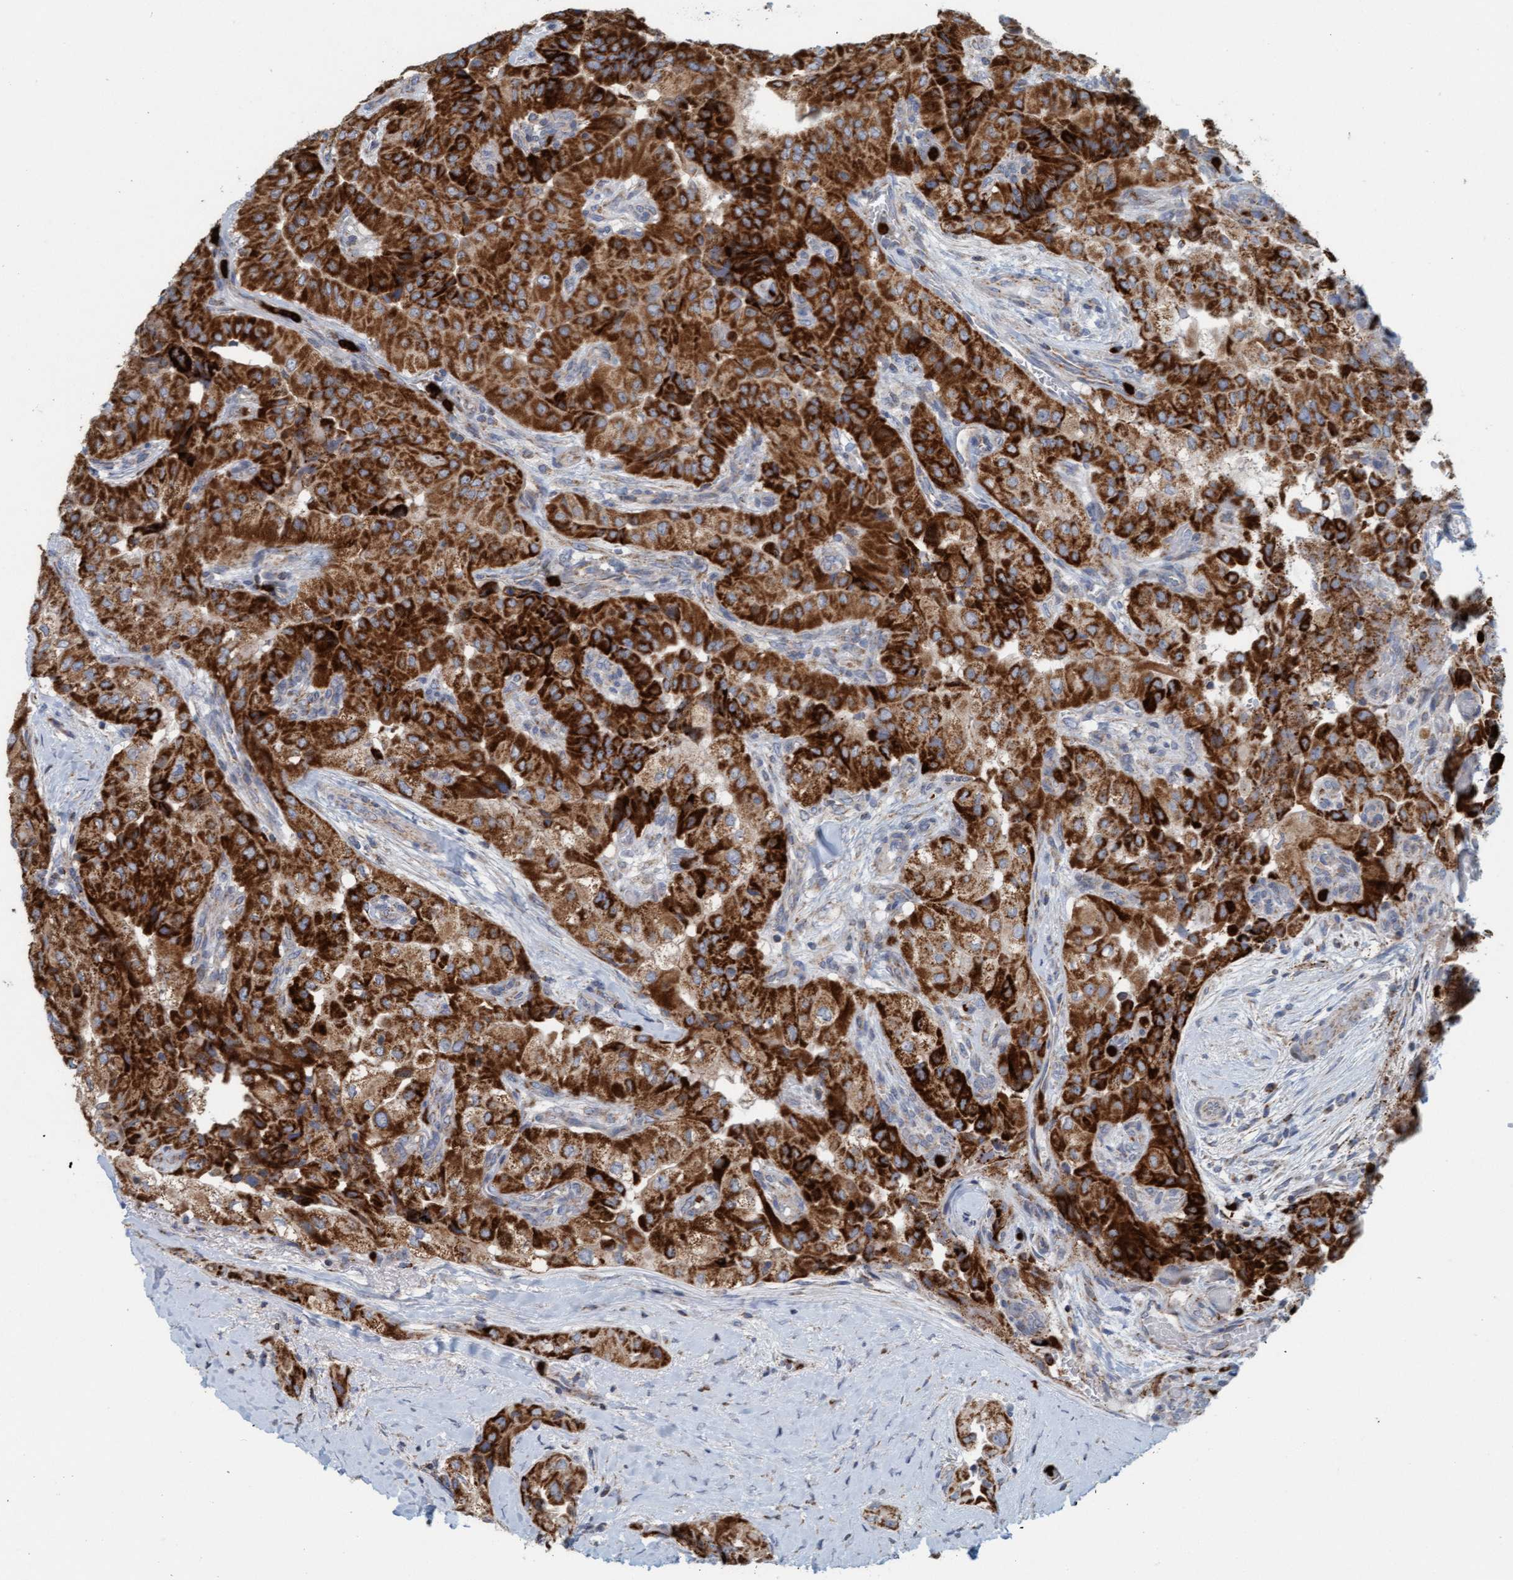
{"staining": {"intensity": "strong", "quantity": ">75%", "location": "cytoplasmic/membranous"}, "tissue": "thyroid cancer", "cell_type": "Tumor cells", "image_type": "cancer", "snomed": [{"axis": "morphology", "description": "Papillary adenocarcinoma, NOS"}, {"axis": "topography", "description": "Thyroid gland"}], "caption": "The immunohistochemical stain labels strong cytoplasmic/membranous positivity in tumor cells of thyroid cancer (papillary adenocarcinoma) tissue.", "gene": "B9D1", "patient": {"sex": "female", "age": 59}}